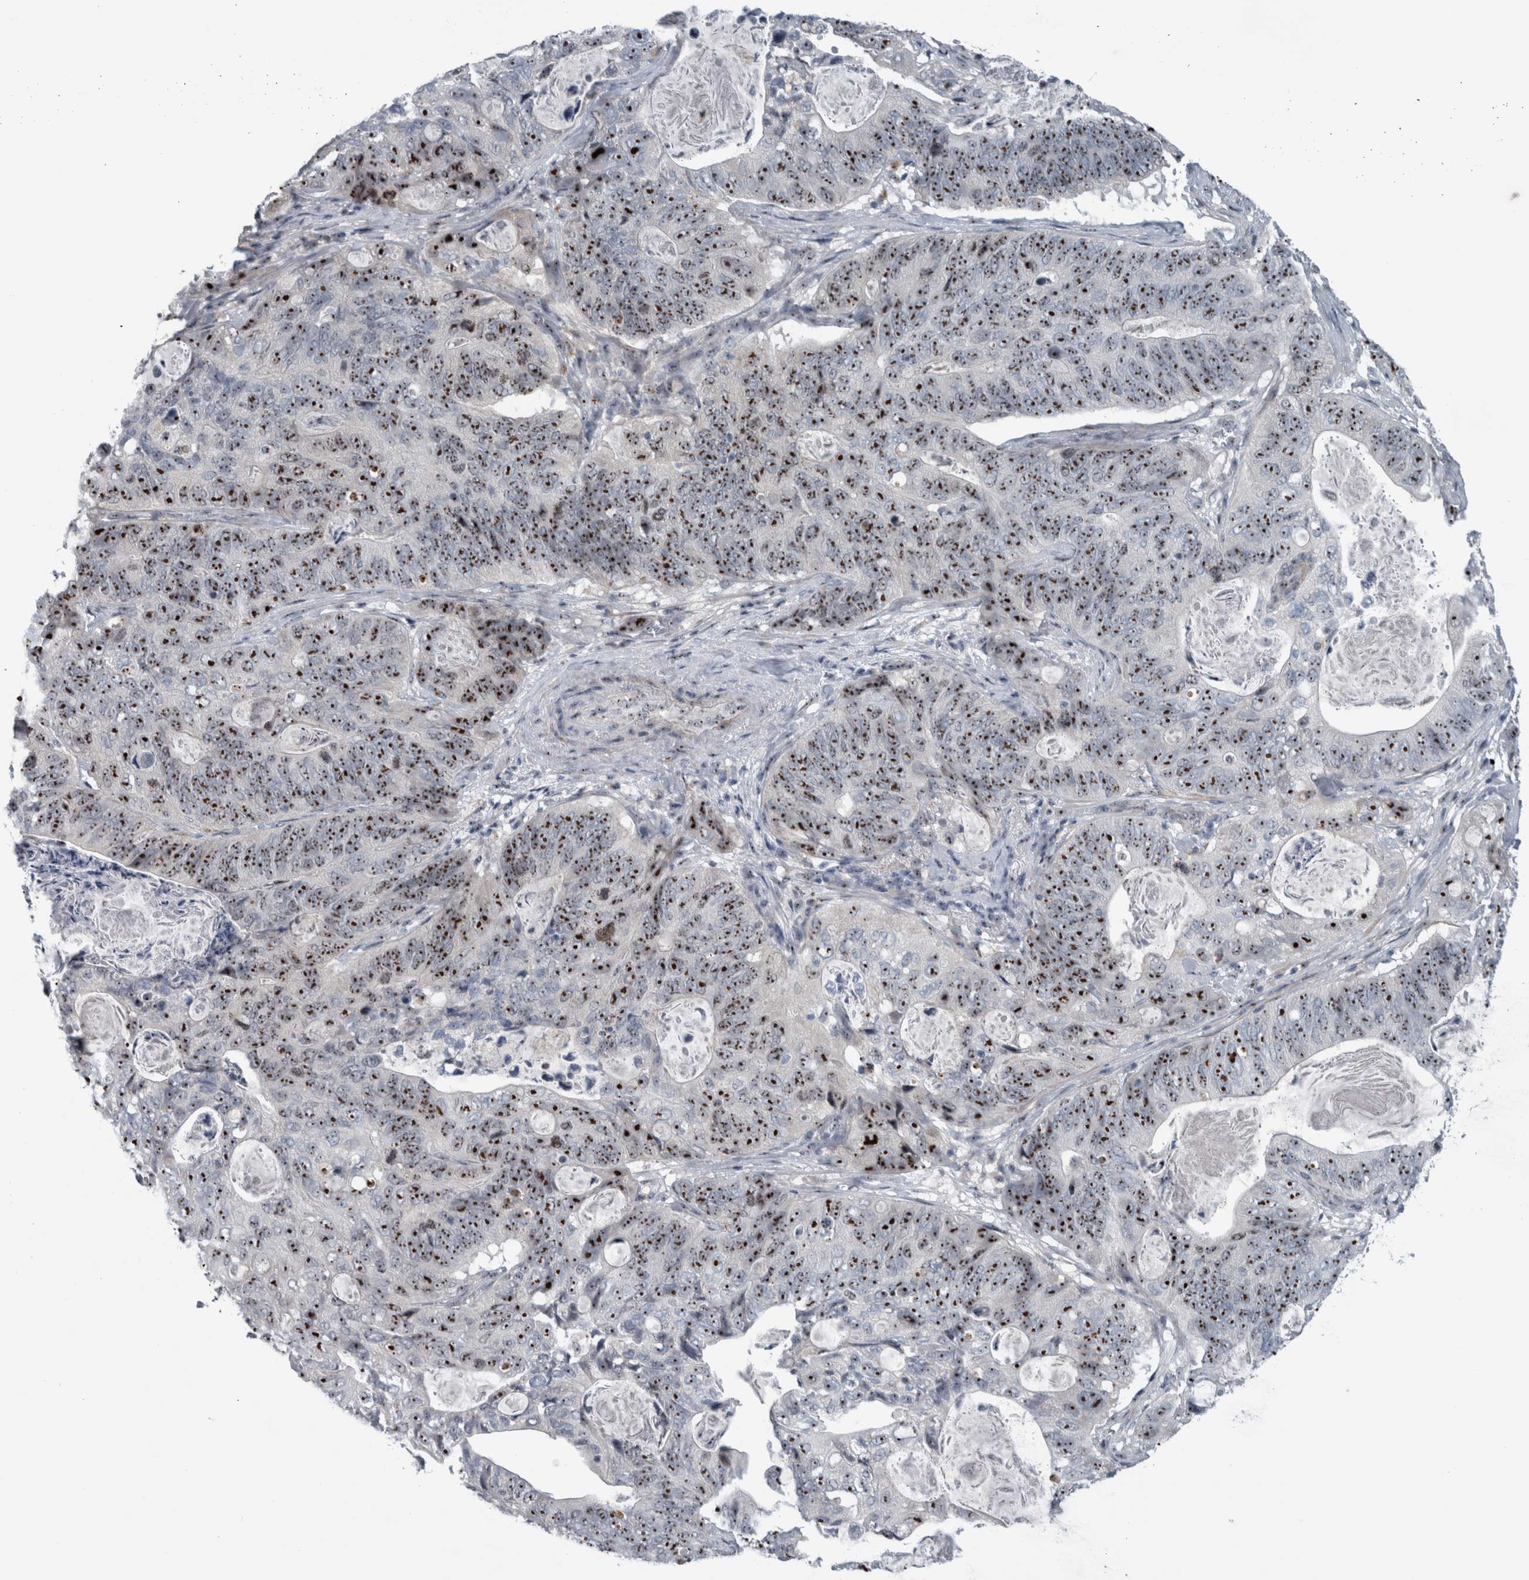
{"staining": {"intensity": "strong", "quantity": ">75%", "location": "nuclear"}, "tissue": "stomach cancer", "cell_type": "Tumor cells", "image_type": "cancer", "snomed": [{"axis": "morphology", "description": "Normal tissue, NOS"}, {"axis": "morphology", "description": "Adenocarcinoma, NOS"}, {"axis": "topography", "description": "Stomach"}], "caption": "Stomach adenocarcinoma stained with a brown dye shows strong nuclear positive expression in about >75% of tumor cells.", "gene": "UTP6", "patient": {"sex": "female", "age": 89}}